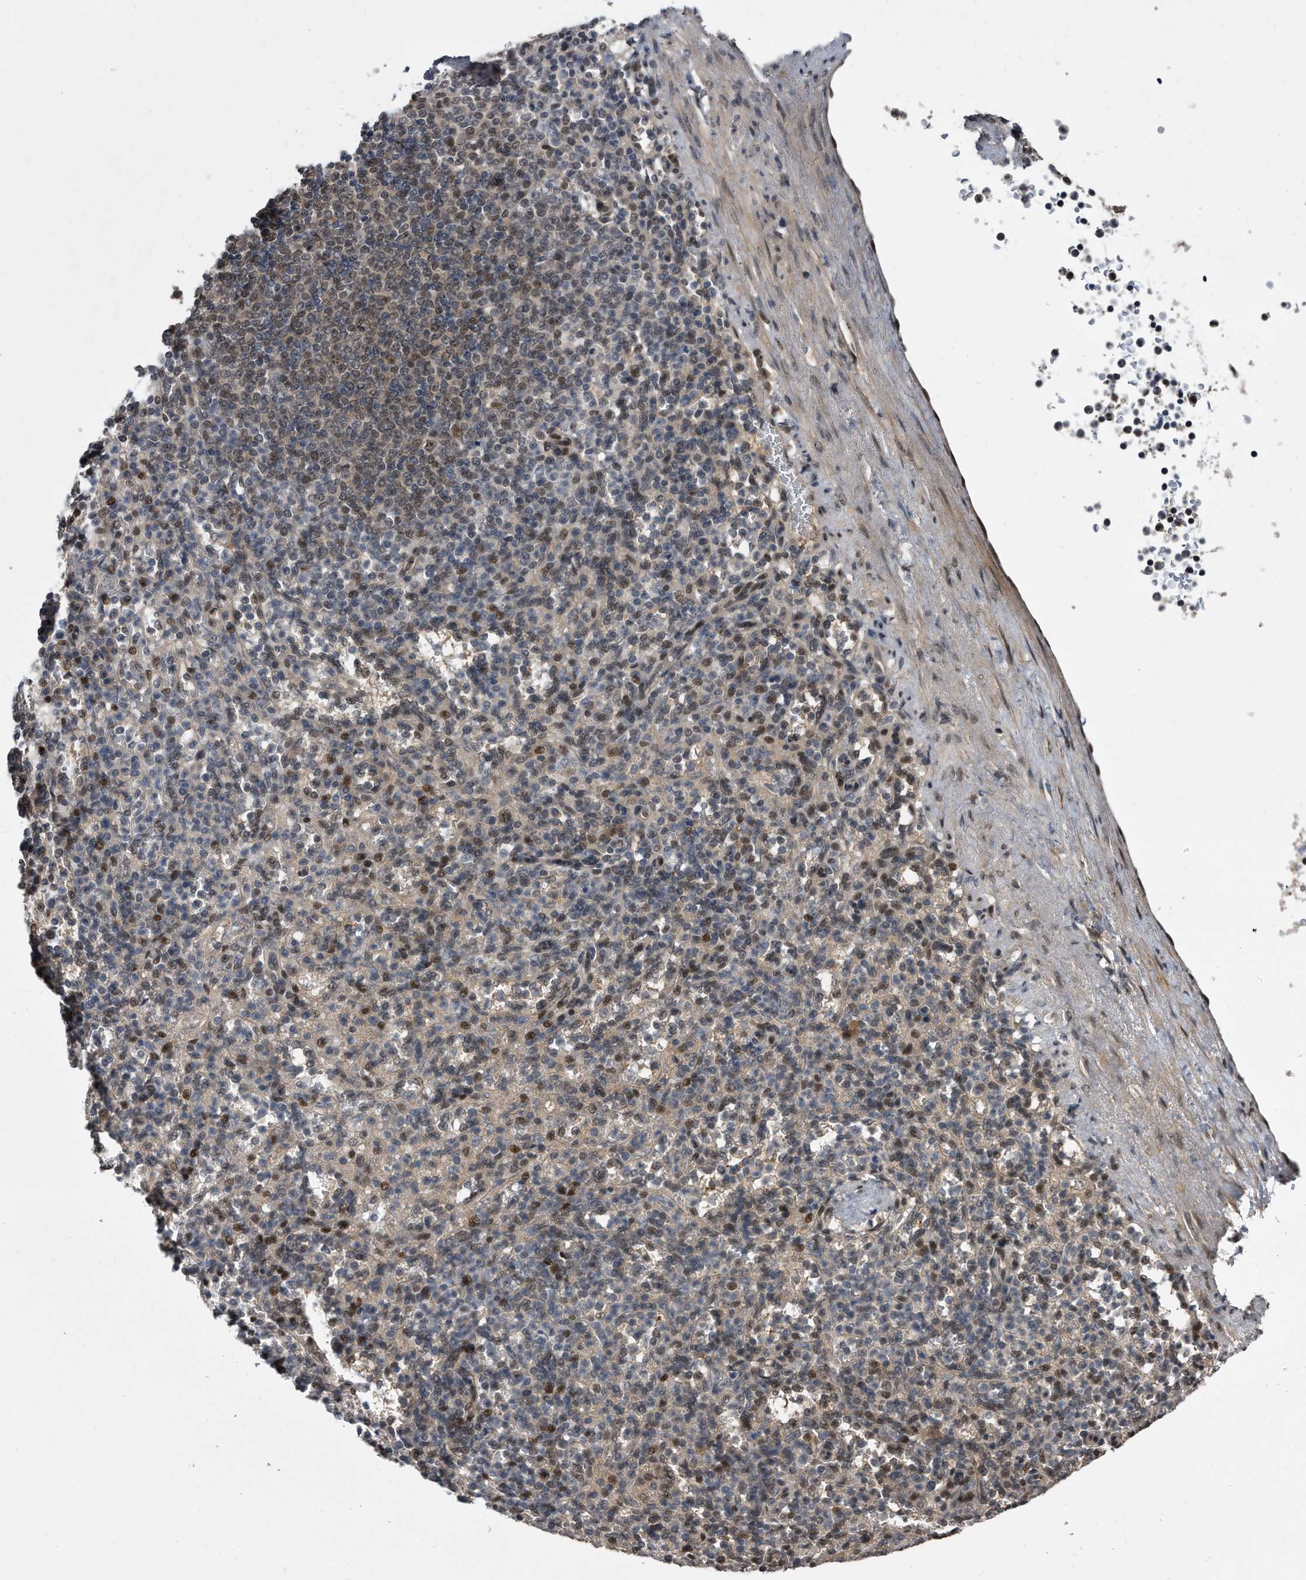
{"staining": {"intensity": "moderate", "quantity": "<25%", "location": "nuclear"}, "tissue": "spleen", "cell_type": "Cells in red pulp", "image_type": "normal", "snomed": [{"axis": "morphology", "description": "Normal tissue, NOS"}, {"axis": "topography", "description": "Spleen"}], "caption": "Unremarkable spleen exhibits moderate nuclear positivity in approximately <25% of cells in red pulp, visualized by immunohistochemistry. (Stains: DAB (3,3'-diaminobenzidine) in brown, nuclei in blue, Microscopy: brightfield microscopy at high magnification).", "gene": "RAD23B", "patient": {"sex": "female", "age": 74}}